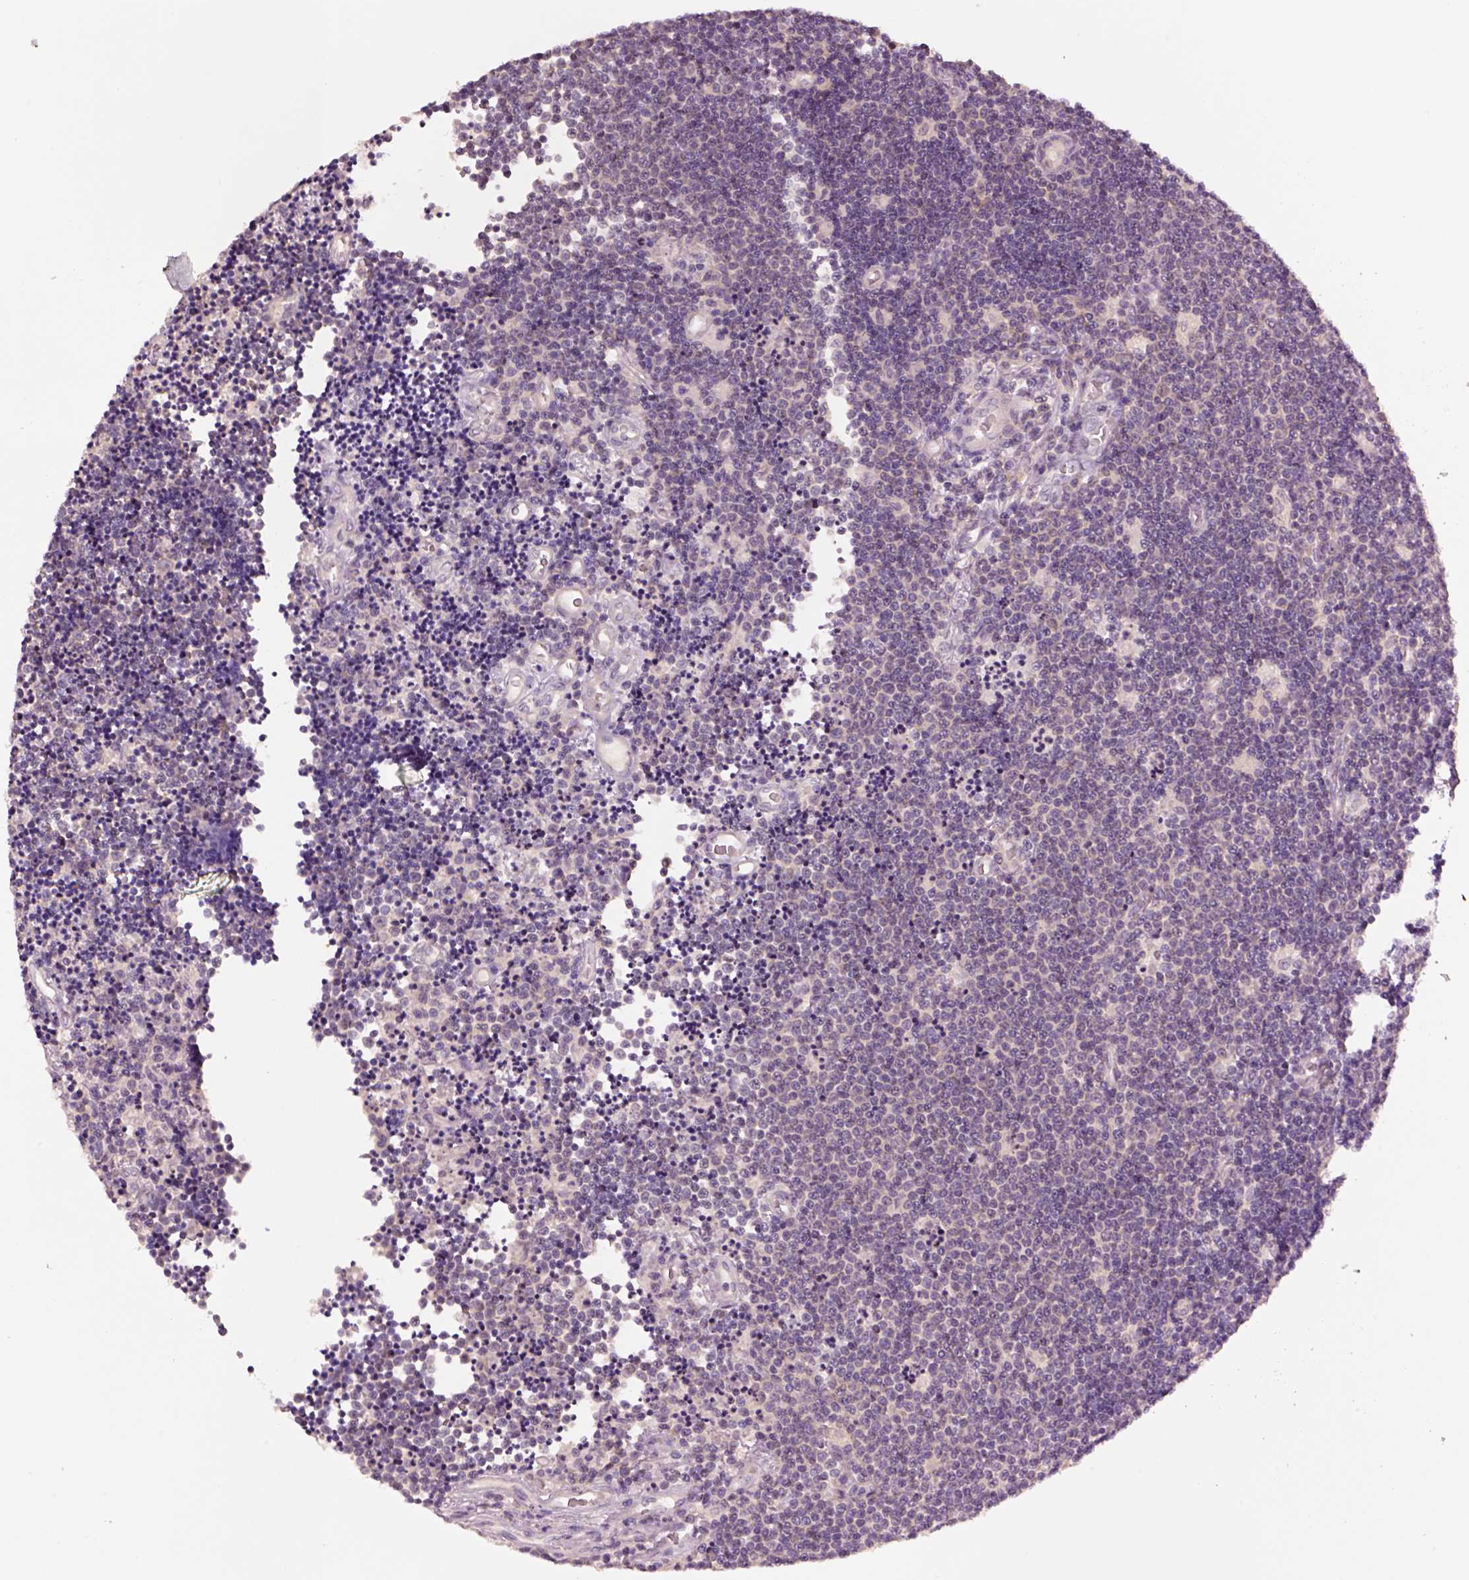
{"staining": {"intensity": "negative", "quantity": "none", "location": "none"}, "tissue": "lymphoma", "cell_type": "Tumor cells", "image_type": "cancer", "snomed": [{"axis": "morphology", "description": "Malignant lymphoma, non-Hodgkin's type, Low grade"}, {"axis": "topography", "description": "Brain"}], "caption": "Protein analysis of malignant lymphoma, non-Hodgkin's type (low-grade) reveals no significant staining in tumor cells.", "gene": "CLPSL1", "patient": {"sex": "female", "age": 66}}